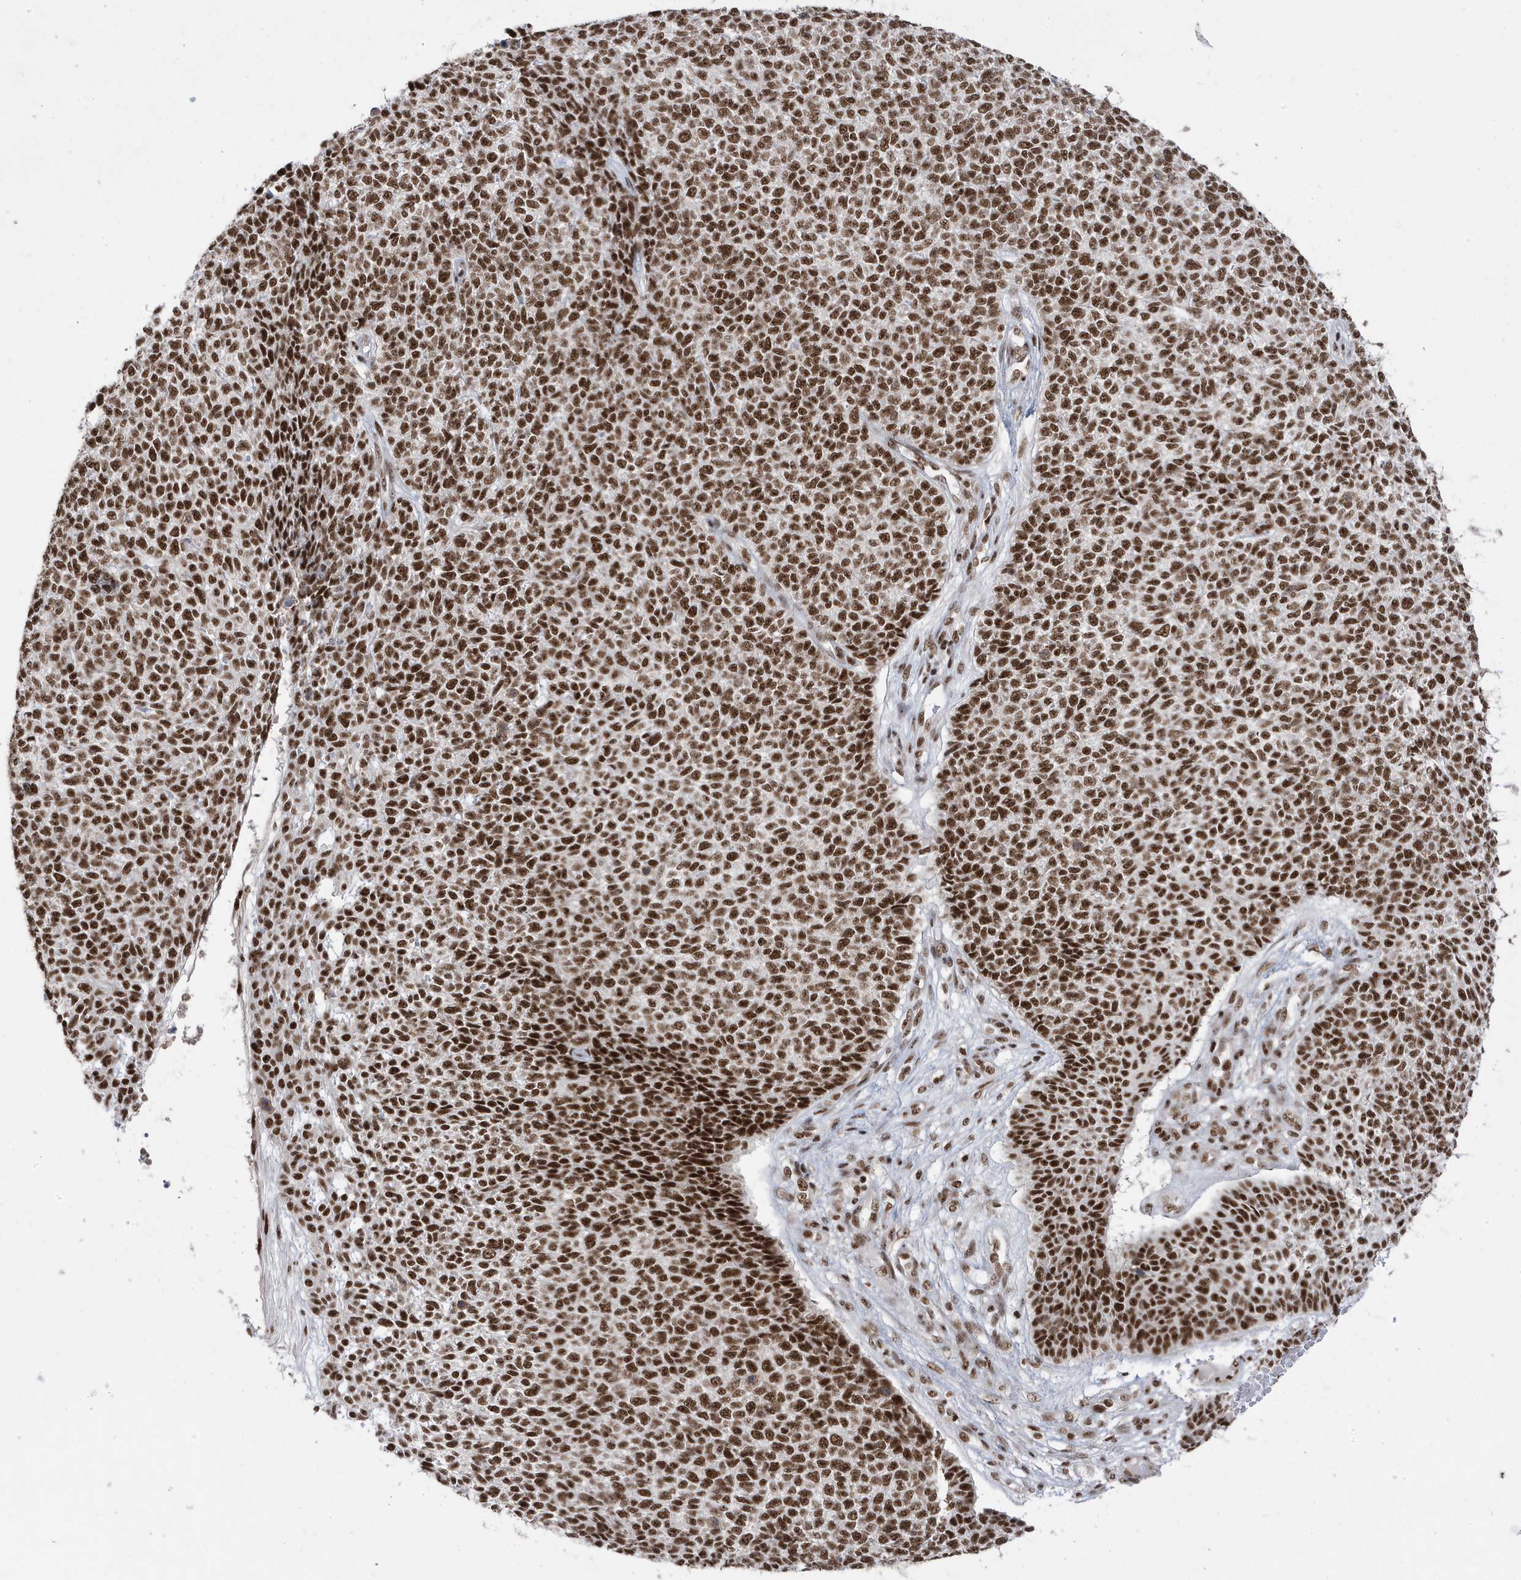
{"staining": {"intensity": "strong", "quantity": ">75%", "location": "nuclear"}, "tissue": "skin cancer", "cell_type": "Tumor cells", "image_type": "cancer", "snomed": [{"axis": "morphology", "description": "Basal cell carcinoma"}, {"axis": "topography", "description": "Skin"}], "caption": "Immunohistochemical staining of human skin cancer (basal cell carcinoma) reveals strong nuclear protein positivity in about >75% of tumor cells. The protein is shown in brown color, while the nuclei are stained blue.", "gene": "MTREX", "patient": {"sex": "female", "age": 84}}